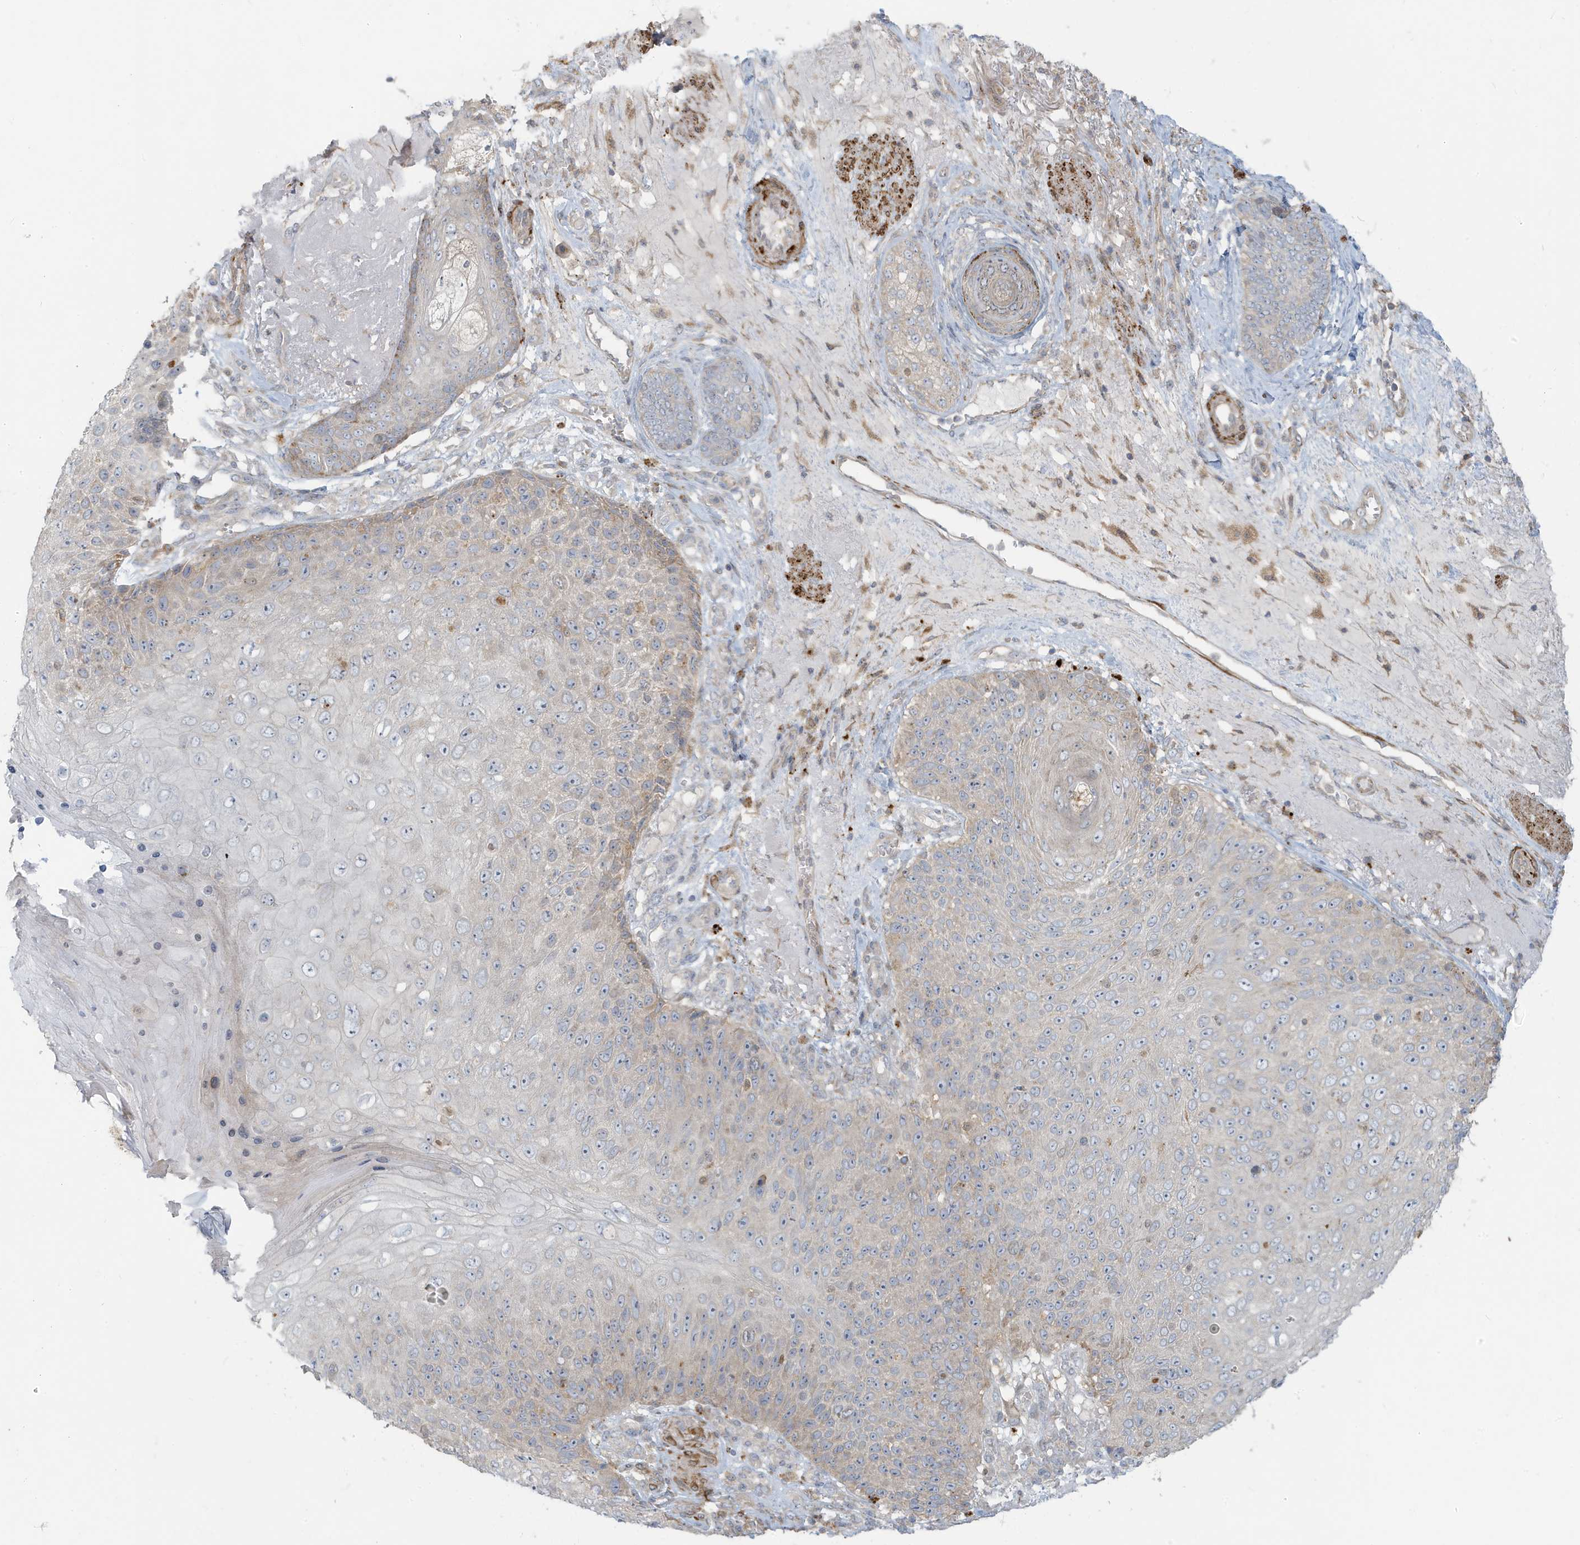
{"staining": {"intensity": "negative", "quantity": "none", "location": "none"}, "tissue": "skin cancer", "cell_type": "Tumor cells", "image_type": "cancer", "snomed": [{"axis": "morphology", "description": "Squamous cell carcinoma, NOS"}, {"axis": "topography", "description": "Skin"}], "caption": "Immunohistochemistry of skin squamous cell carcinoma exhibits no expression in tumor cells.", "gene": "MCOLN1", "patient": {"sex": "female", "age": 88}}